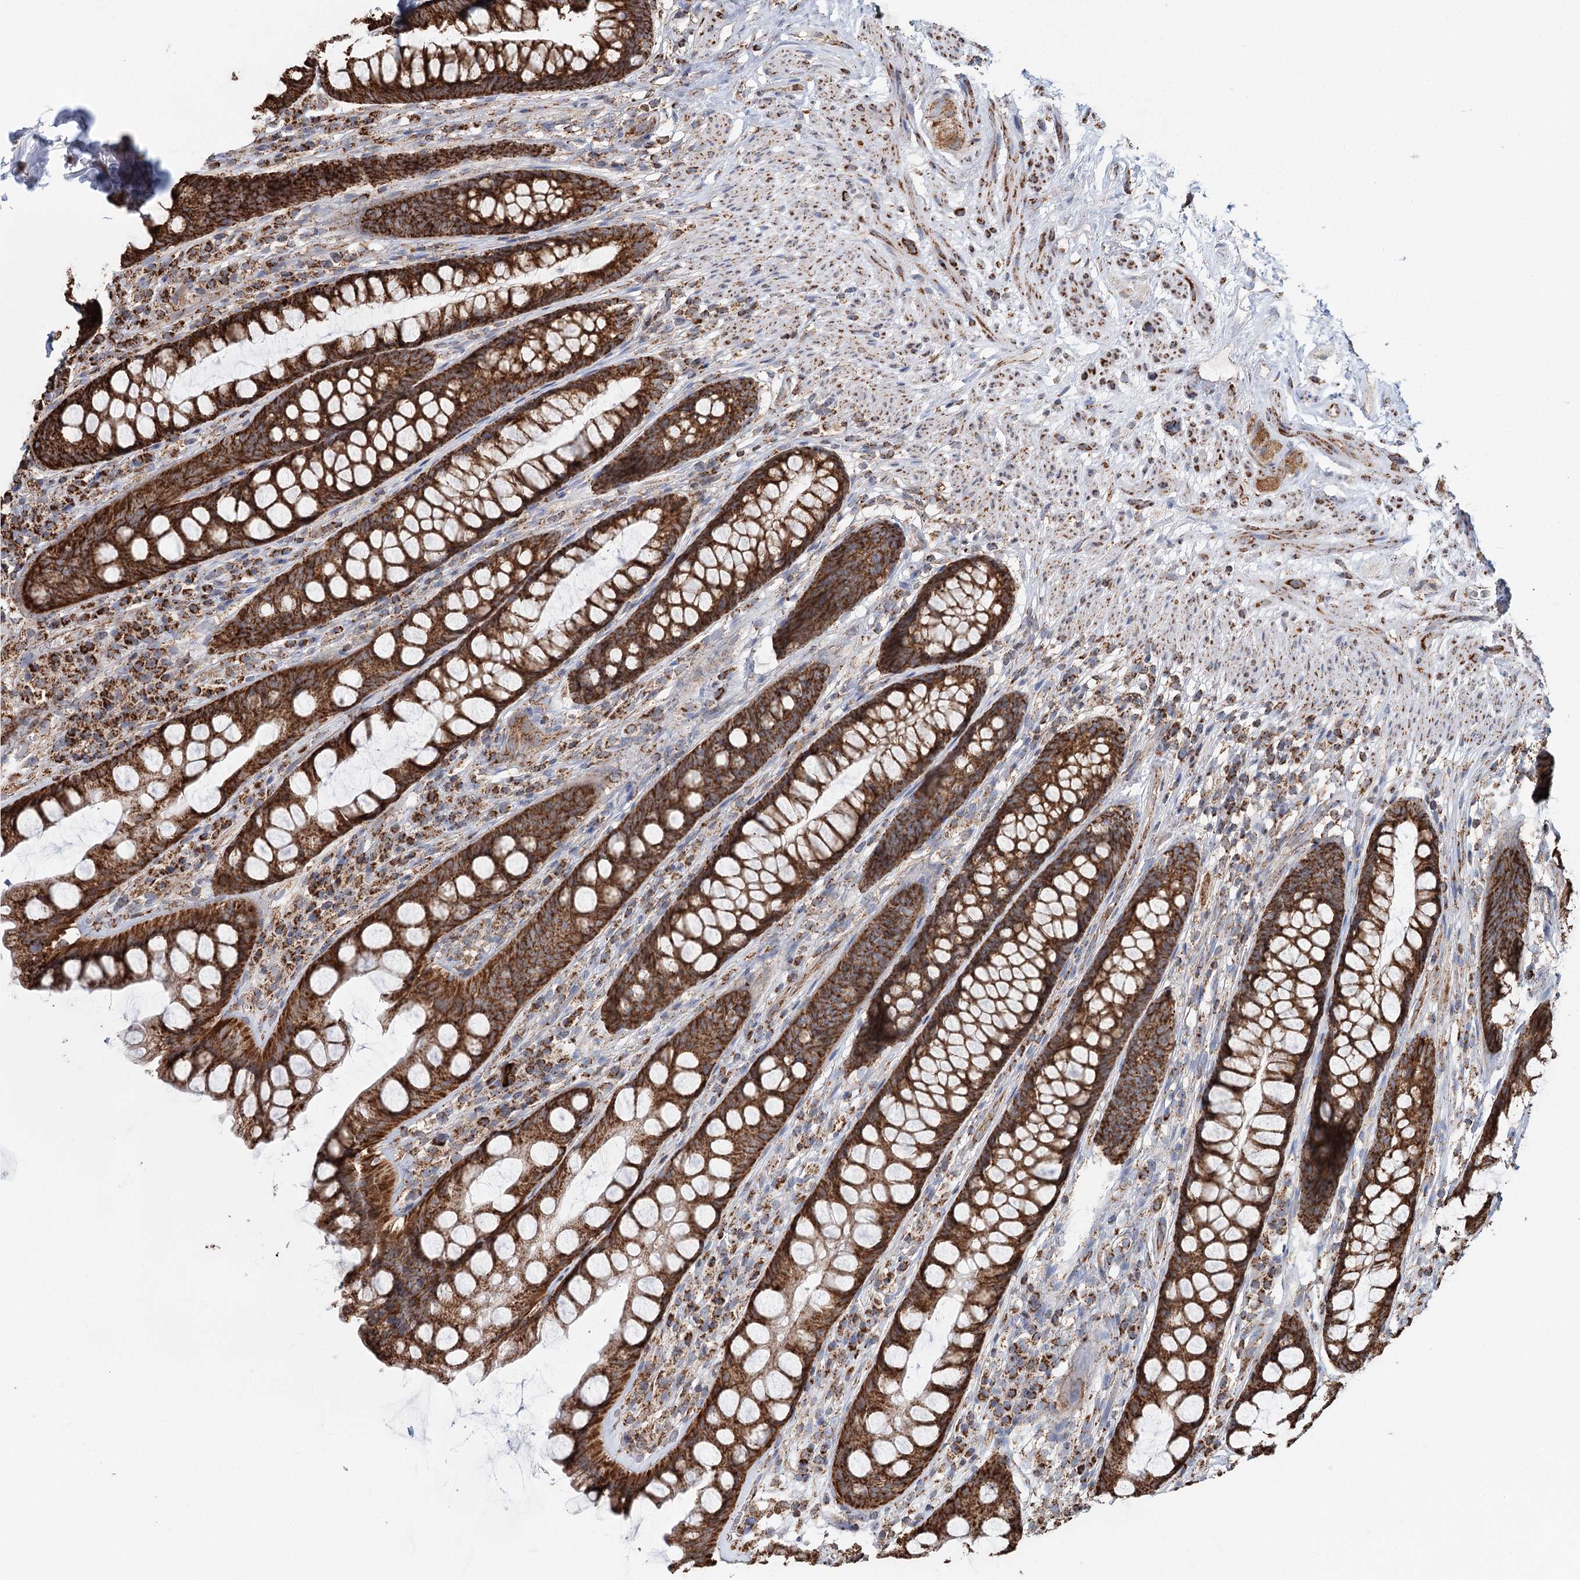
{"staining": {"intensity": "strong", "quantity": ">75%", "location": "cytoplasmic/membranous"}, "tissue": "rectum", "cell_type": "Glandular cells", "image_type": "normal", "snomed": [{"axis": "morphology", "description": "Normal tissue, NOS"}, {"axis": "topography", "description": "Rectum"}], "caption": "Immunohistochemical staining of benign rectum displays >75% levels of strong cytoplasmic/membranous protein positivity in about >75% of glandular cells. Using DAB (3,3'-diaminobenzidine) (brown) and hematoxylin (blue) stains, captured at high magnification using brightfield microscopy.", "gene": "APH1A", "patient": {"sex": "male", "age": 74}}